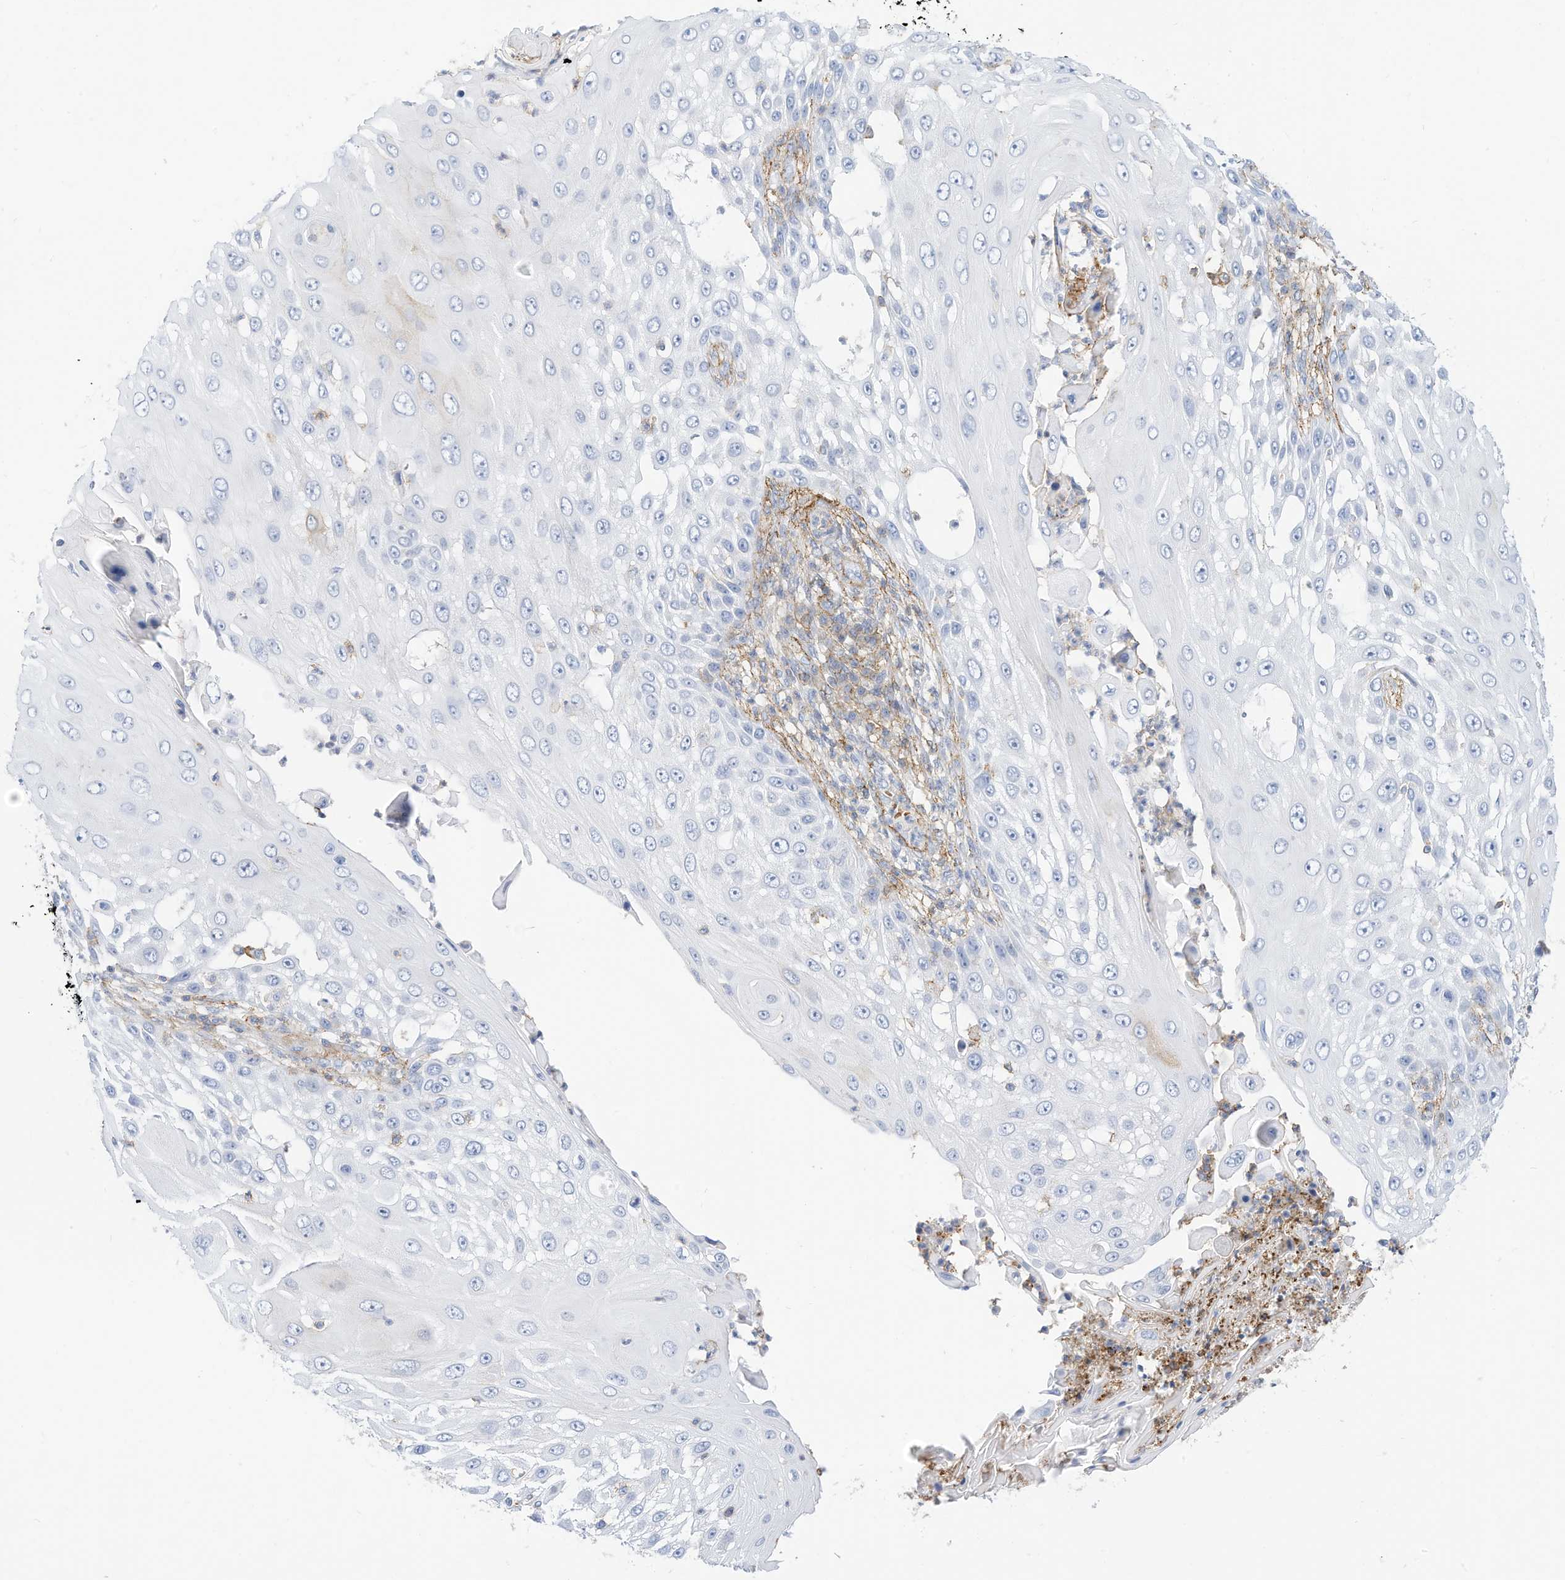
{"staining": {"intensity": "negative", "quantity": "none", "location": "none"}, "tissue": "skin cancer", "cell_type": "Tumor cells", "image_type": "cancer", "snomed": [{"axis": "morphology", "description": "Squamous cell carcinoma, NOS"}, {"axis": "topography", "description": "Skin"}], "caption": "Squamous cell carcinoma (skin) was stained to show a protein in brown. There is no significant staining in tumor cells.", "gene": "TXNDC9", "patient": {"sex": "female", "age": 44}}